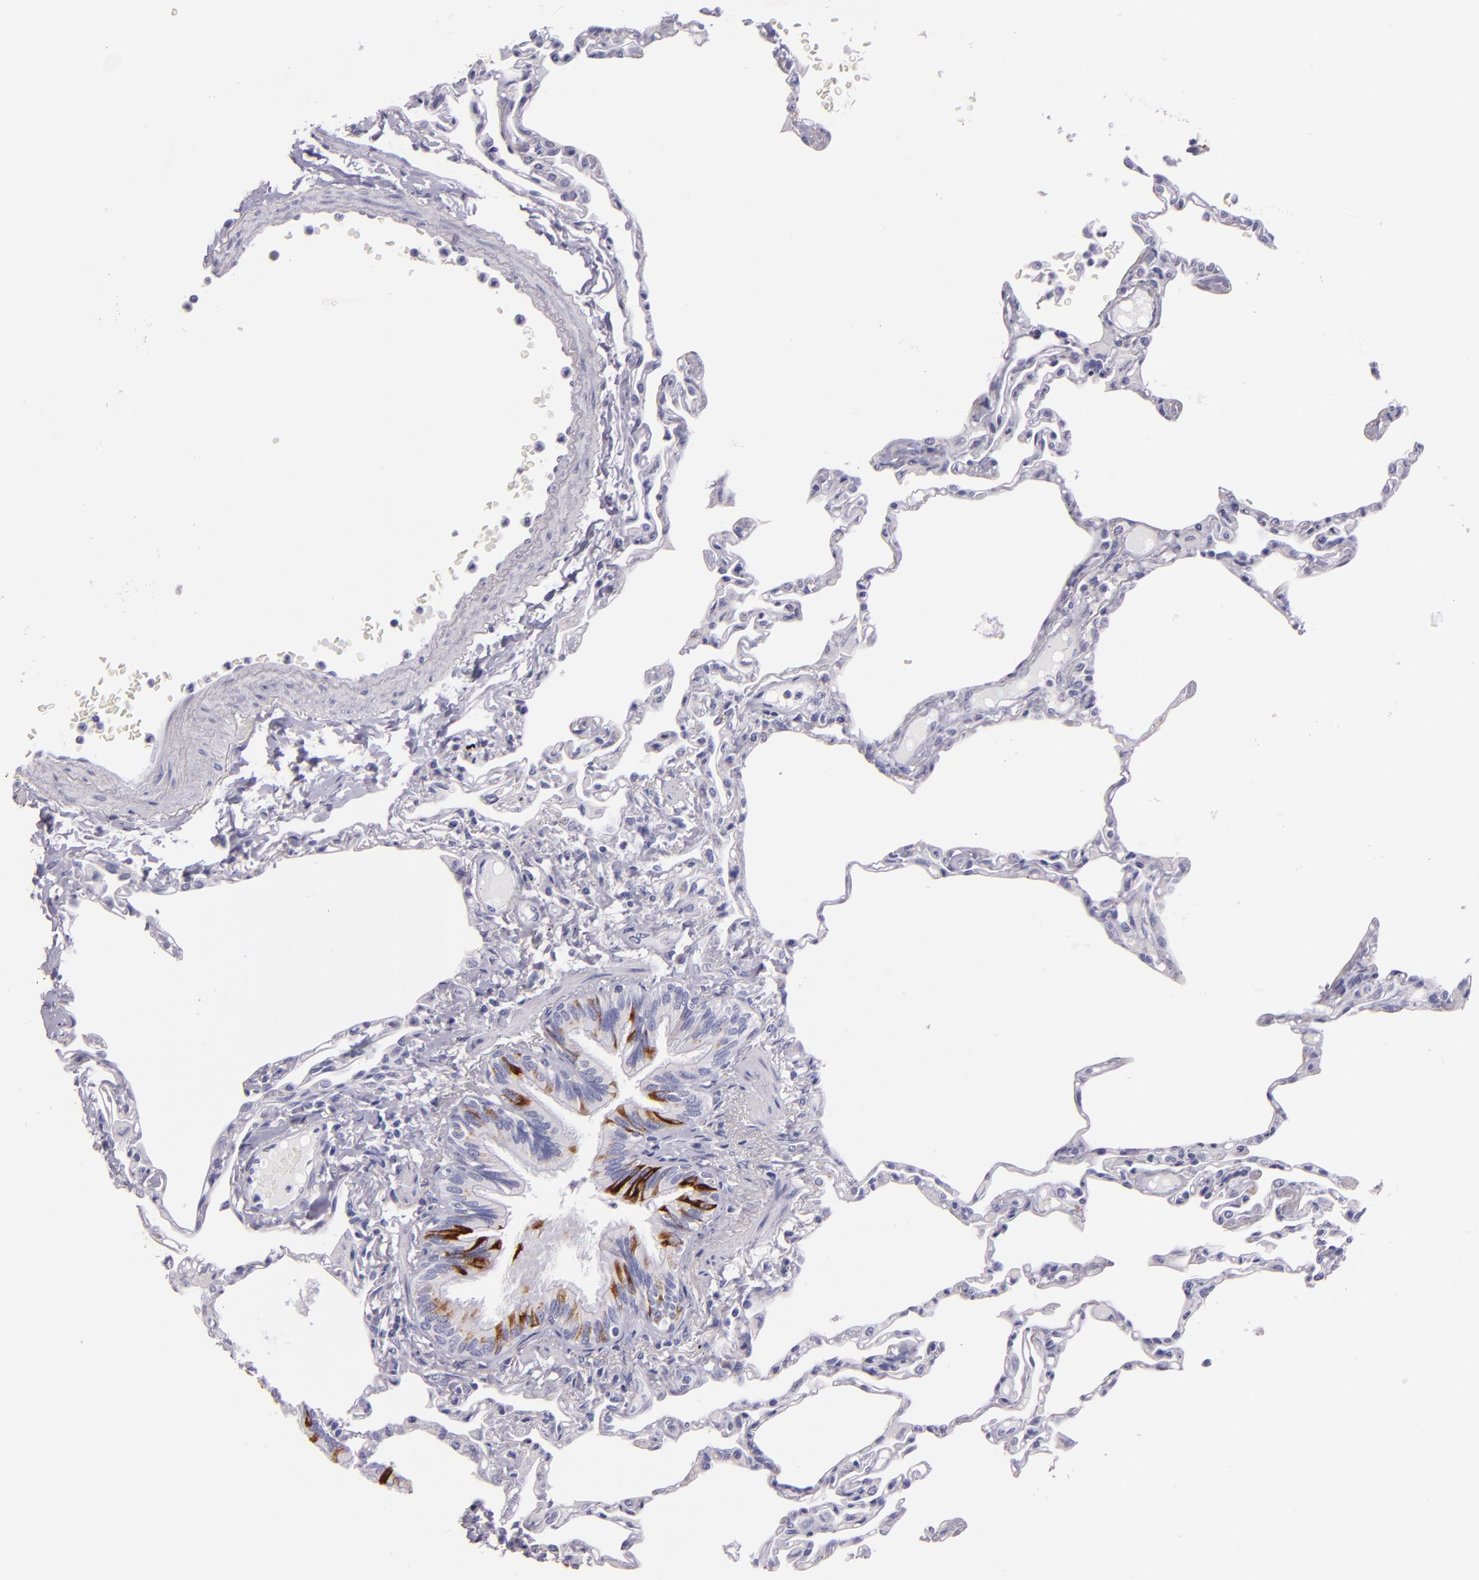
{"staining": {"intensity": "negative", "quantity": "none", "location": "none"}, "tissue": "lung", "cell_type": "Alveolar cells", "image_type": "normal", "snomed": [{"axis": "morphology", "description": "Normal tissue, NOS"}, {"axis": "topography", "description": "Lung"}], "caption": "DAB immunohistochemical staining of benign lung shows no significant expression in alveolar cells.", "gene": "MUC5AC", "patient": {"sex": "female", "age": 49}}